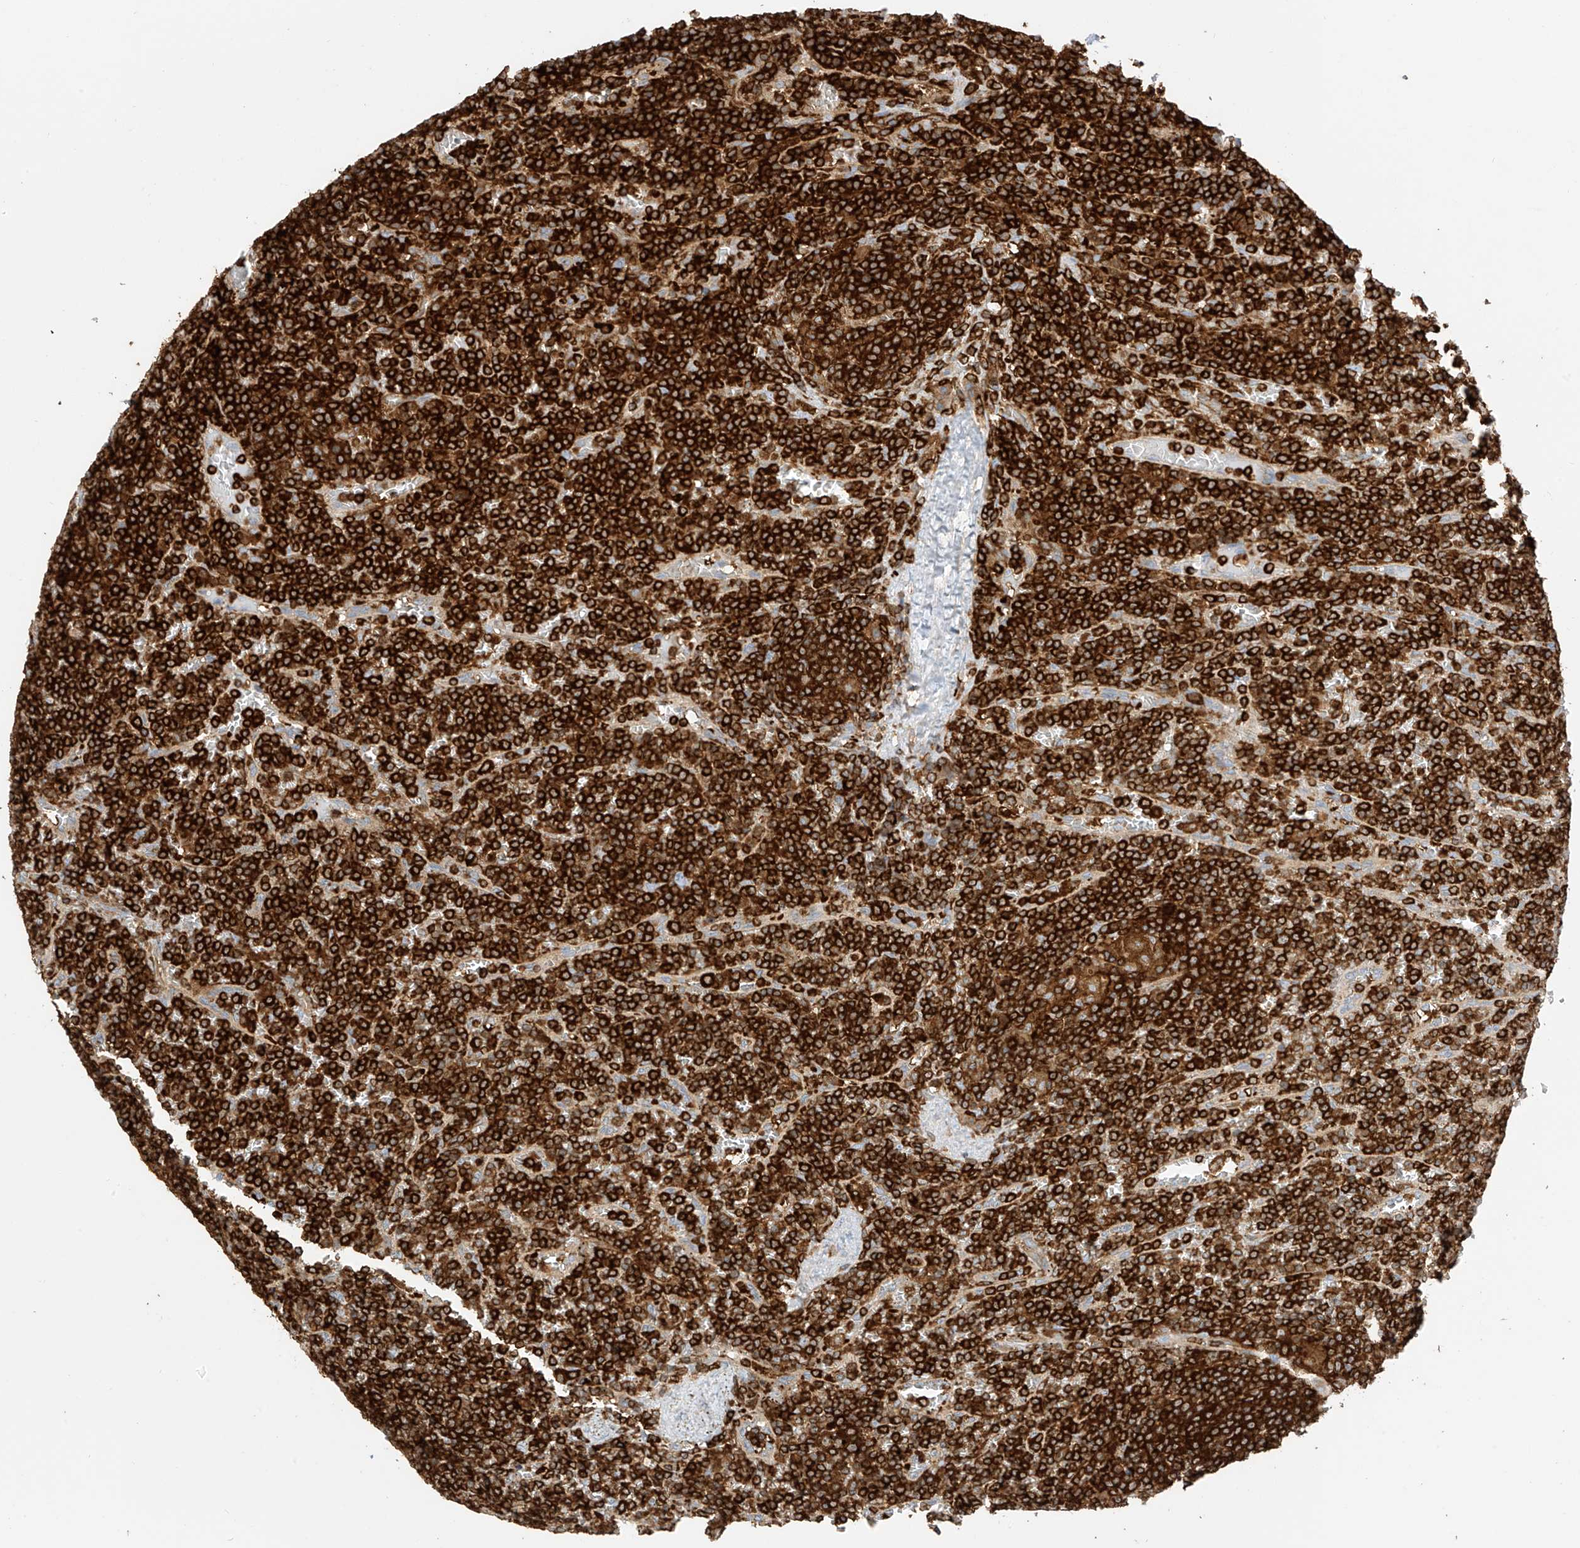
{"staining": {"intensity": "strong", "quantity": ">75%", "location": "cytoplasmic/membranous"}, "tissue": "lymphoma", "cell_type": "Tumor cells", "image_type": "cancer", "snomed": [{"axis": "morphology", "description": "Malignant lymphoma, non-Hodgkin's type, Low grade"}, {"axis": "topography", "description": "Spleen"}], "caption": "Lymphoma was stained to show a protein in brown. There is high levels of strong cytoplasmic/membranous expression in about >75% of tumor cells.", "gene": "ARHGAP25", "patient": {"sex": "female", "age": 19}}